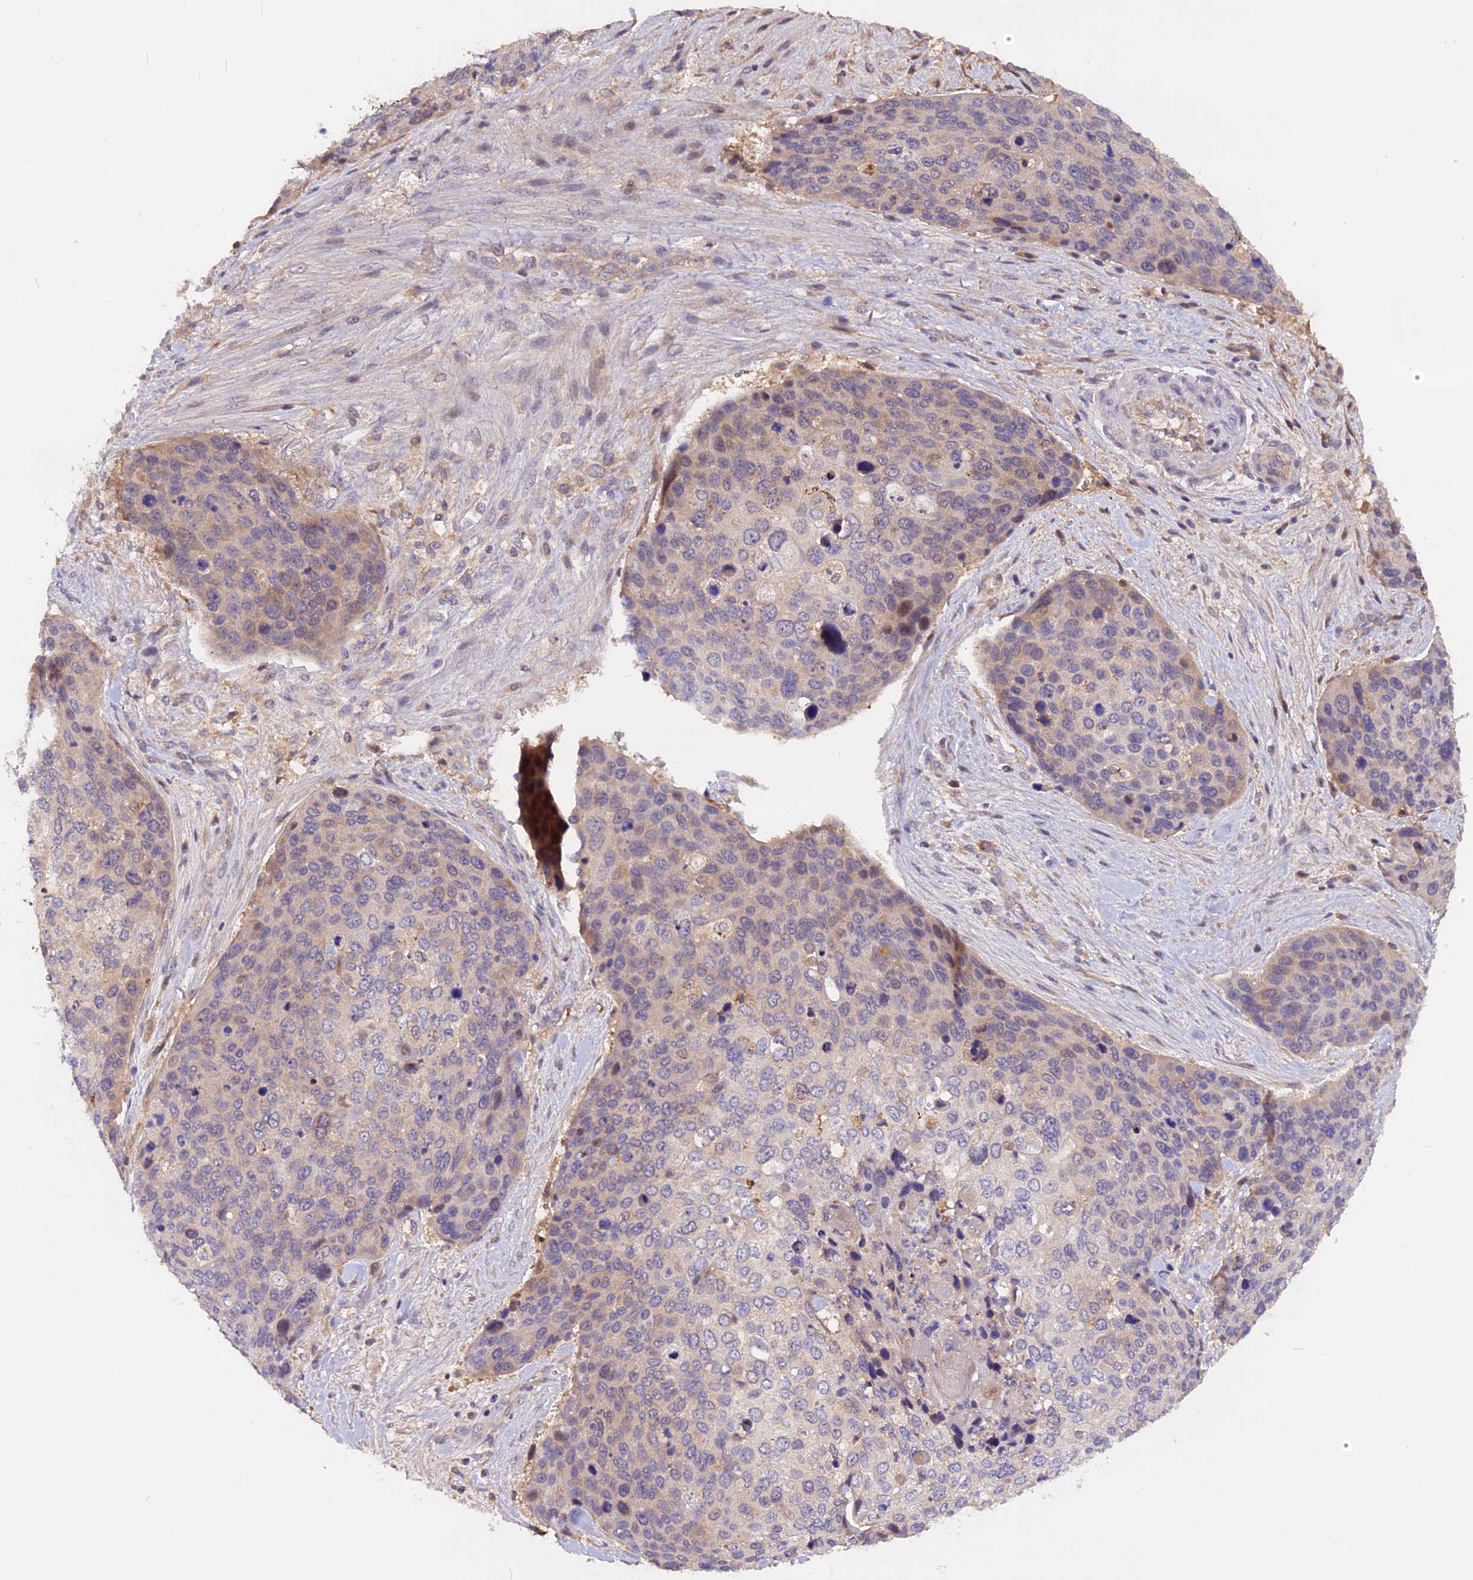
{"staining": {"intensity": "moderate", "quantity": "<25%", "location": "cytoplasmic/membranous"}, "tissue": "skin cancer", "cell_type": "Tumor cells", "image_type": "cancer", "snomed": [{"axis": "morphology", "description": "Basal cell carcinoma"}, {"axis": "topography", "description": "Skin"}], "caption": "Brown immunohistochemical staining in skin cancer (basal cell carcinoma) demonstrates moderate cytoplasmic/membranous staining in about <25% of tumor cells.", "gene": "MARK4", "patient": {"sex": "female", "age": 74}}